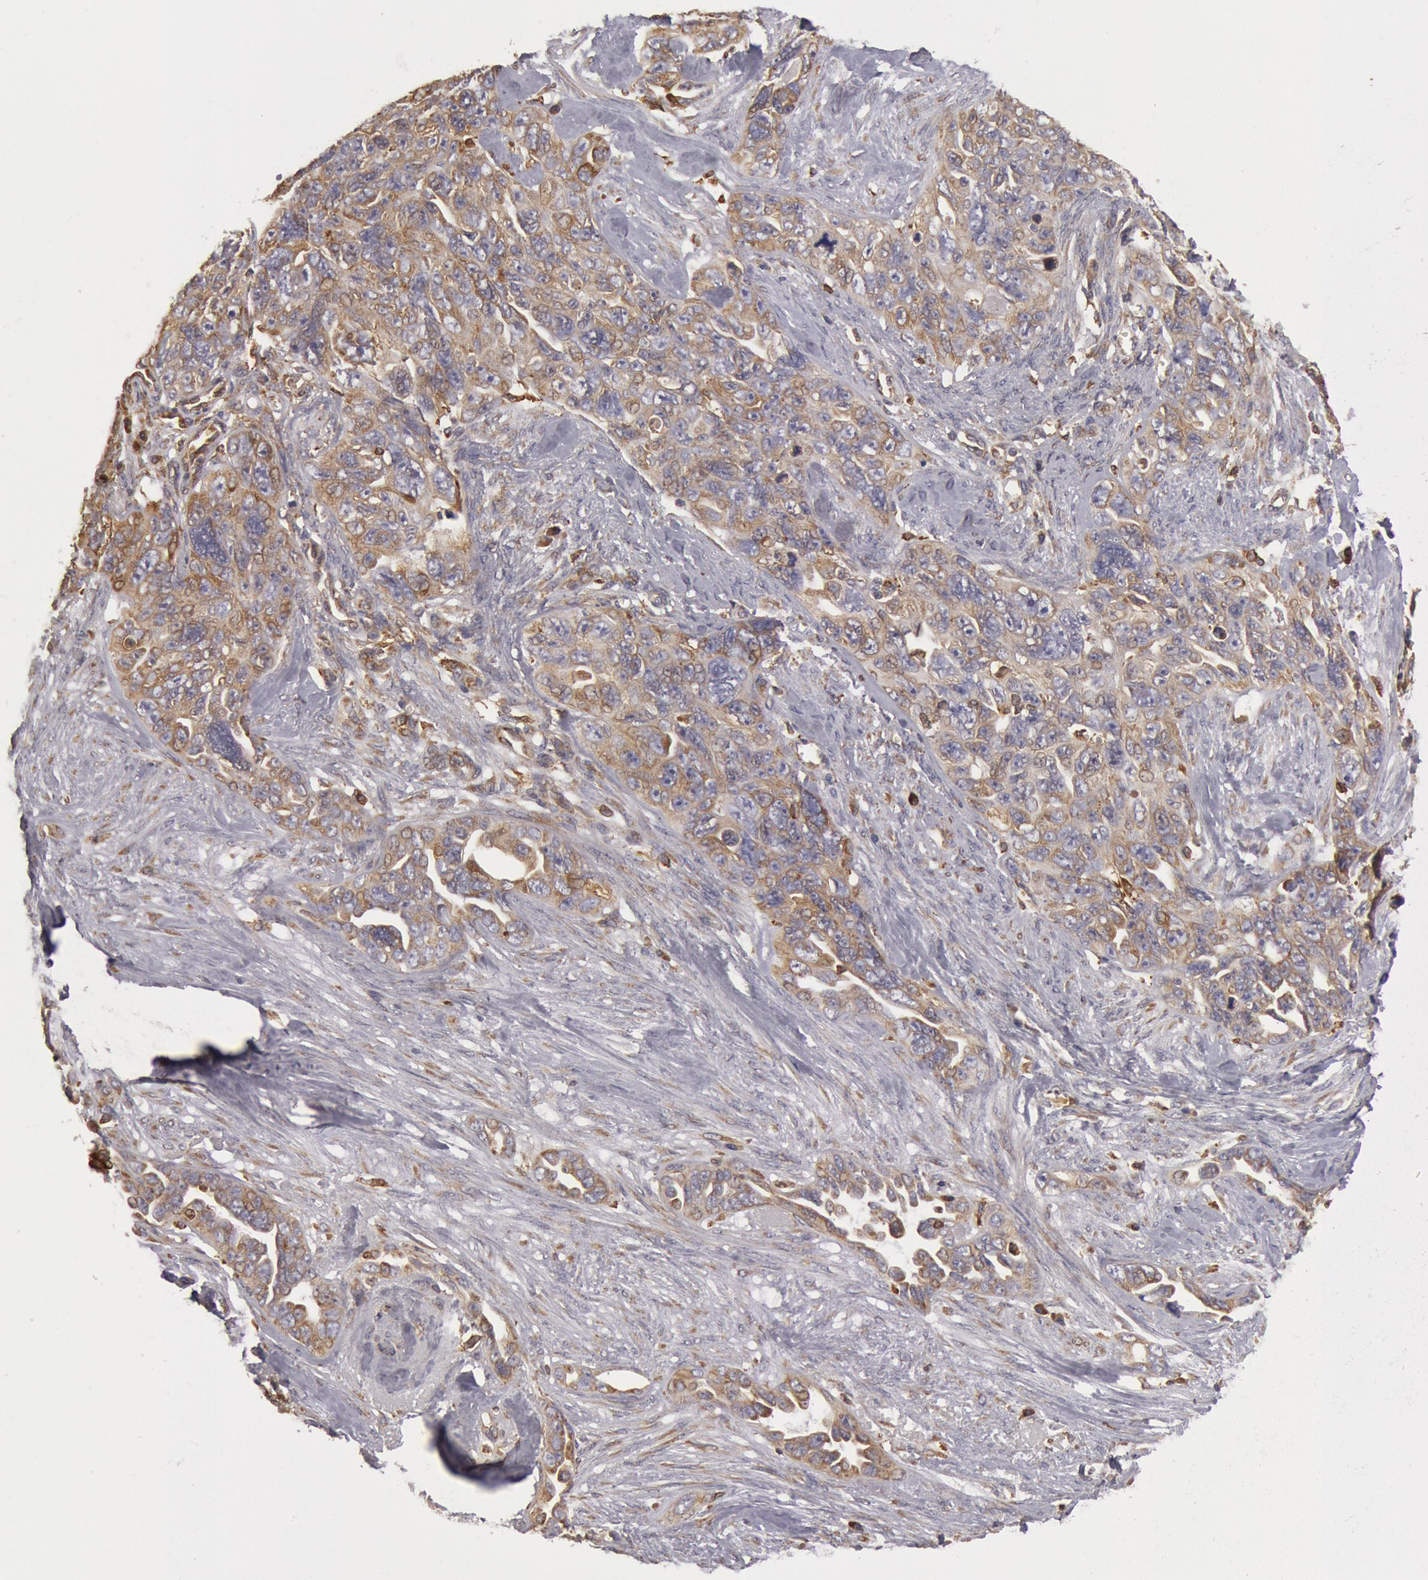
{"staining": {"intensity": "moderate", "quantity": ">75%", "location": "cytoplasmic/membranous"}, "tissue": "ovarian cancer", "cell_type": "Tumor cells", "image_type": "cancer", "snomed": [{"axis": "morphology", "description": "Cystadenocarcinoma, serous, NOS"}, {"axis": "topography", "description": "Ovary"}], "caption": "Immunohistochemistry (IHC) micrograph of neoplastic tissue: serous cystadenocarcinoma (ovarian) stained using immunohistochemistry (IHC) exhibits medium levels of moderate protein expression localized specifically in the cytoplasmic/membranous of tumor cells, appearing as a cytoplasmic/membranous brown color.", "gene": "ERP44", "patient": {"sex": "female", "age": 63}}